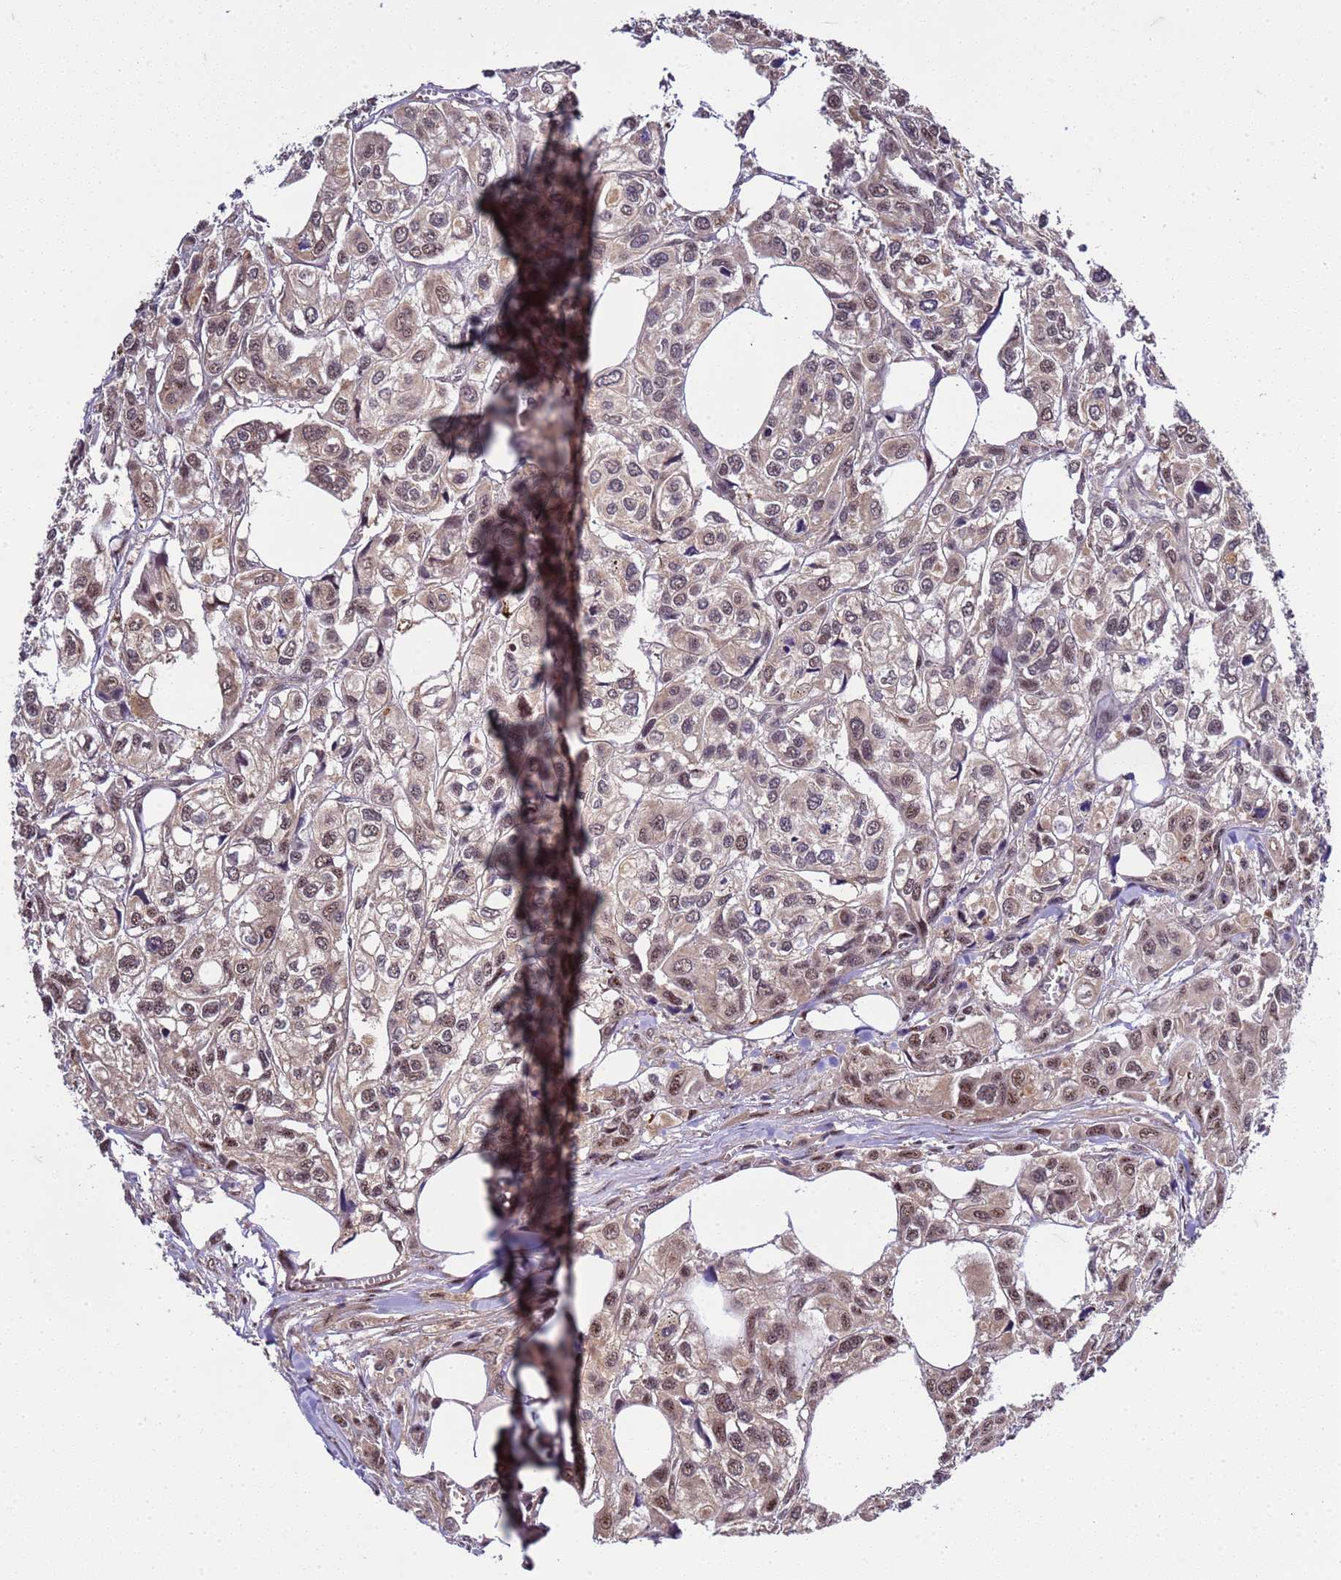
{"staining": {"intensity": "moderate", "quantity": ">75%", "location": "cytoplasmic/membranous,nuclear"}, "tissue": "urothelial cancer", "cell_type": "Tumor cells", "image_type": "cancer", "snomed": [{"axis": "morphology", "description": "Urothelial carcinoma, High grade"}, {"axis": "topography", "description": "Urinary bladder"}], "caption": "Human high-grade urothelial carcinoma stained with a brown dye shows moderate cytoplasmic/membranous and nuclear positive positivity in about >75% of tumor cells.", "gene": "GEN1", "patient": {"sex": "male", "age": 67}}